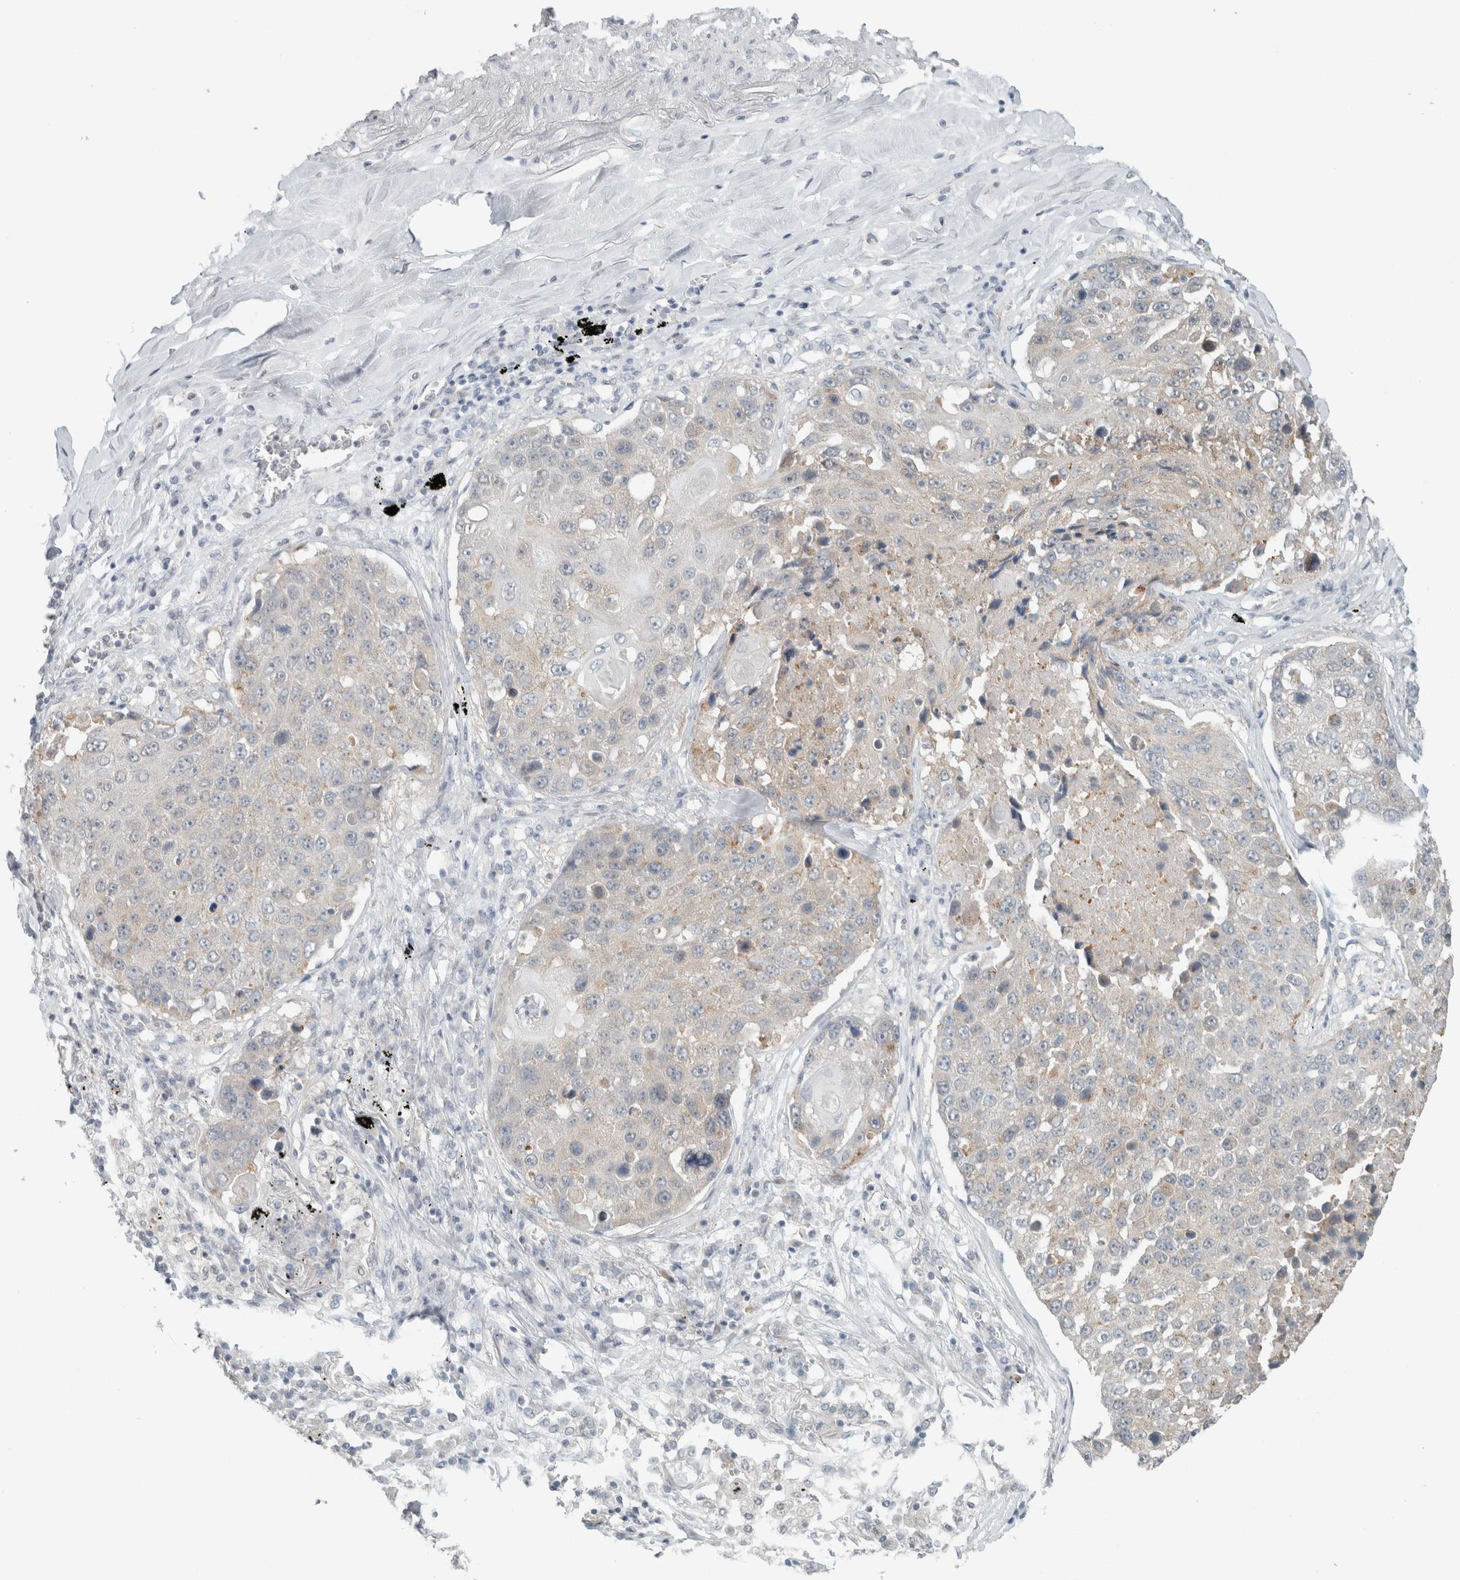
{"staining": {"intensity": "weak", "quantity": "<25%", "location": "cytoplasmic/membranous"}, "tissue": "lung cancer", "cell_type": "Tumor cells", "image_type": "cancer", "snomed": [{"axis": "morphology", "description": "Squamous cell carcinoma, NOS"}, {"axis": "topography", "description": "Lung"}], "caption": "Squamous cell carcinoma (lung) was stained to show a protein in brown. There is no significant positivity in tumor cells.", "gene": "TRIT1", "patient": {"sex": "male", "age": 61}}